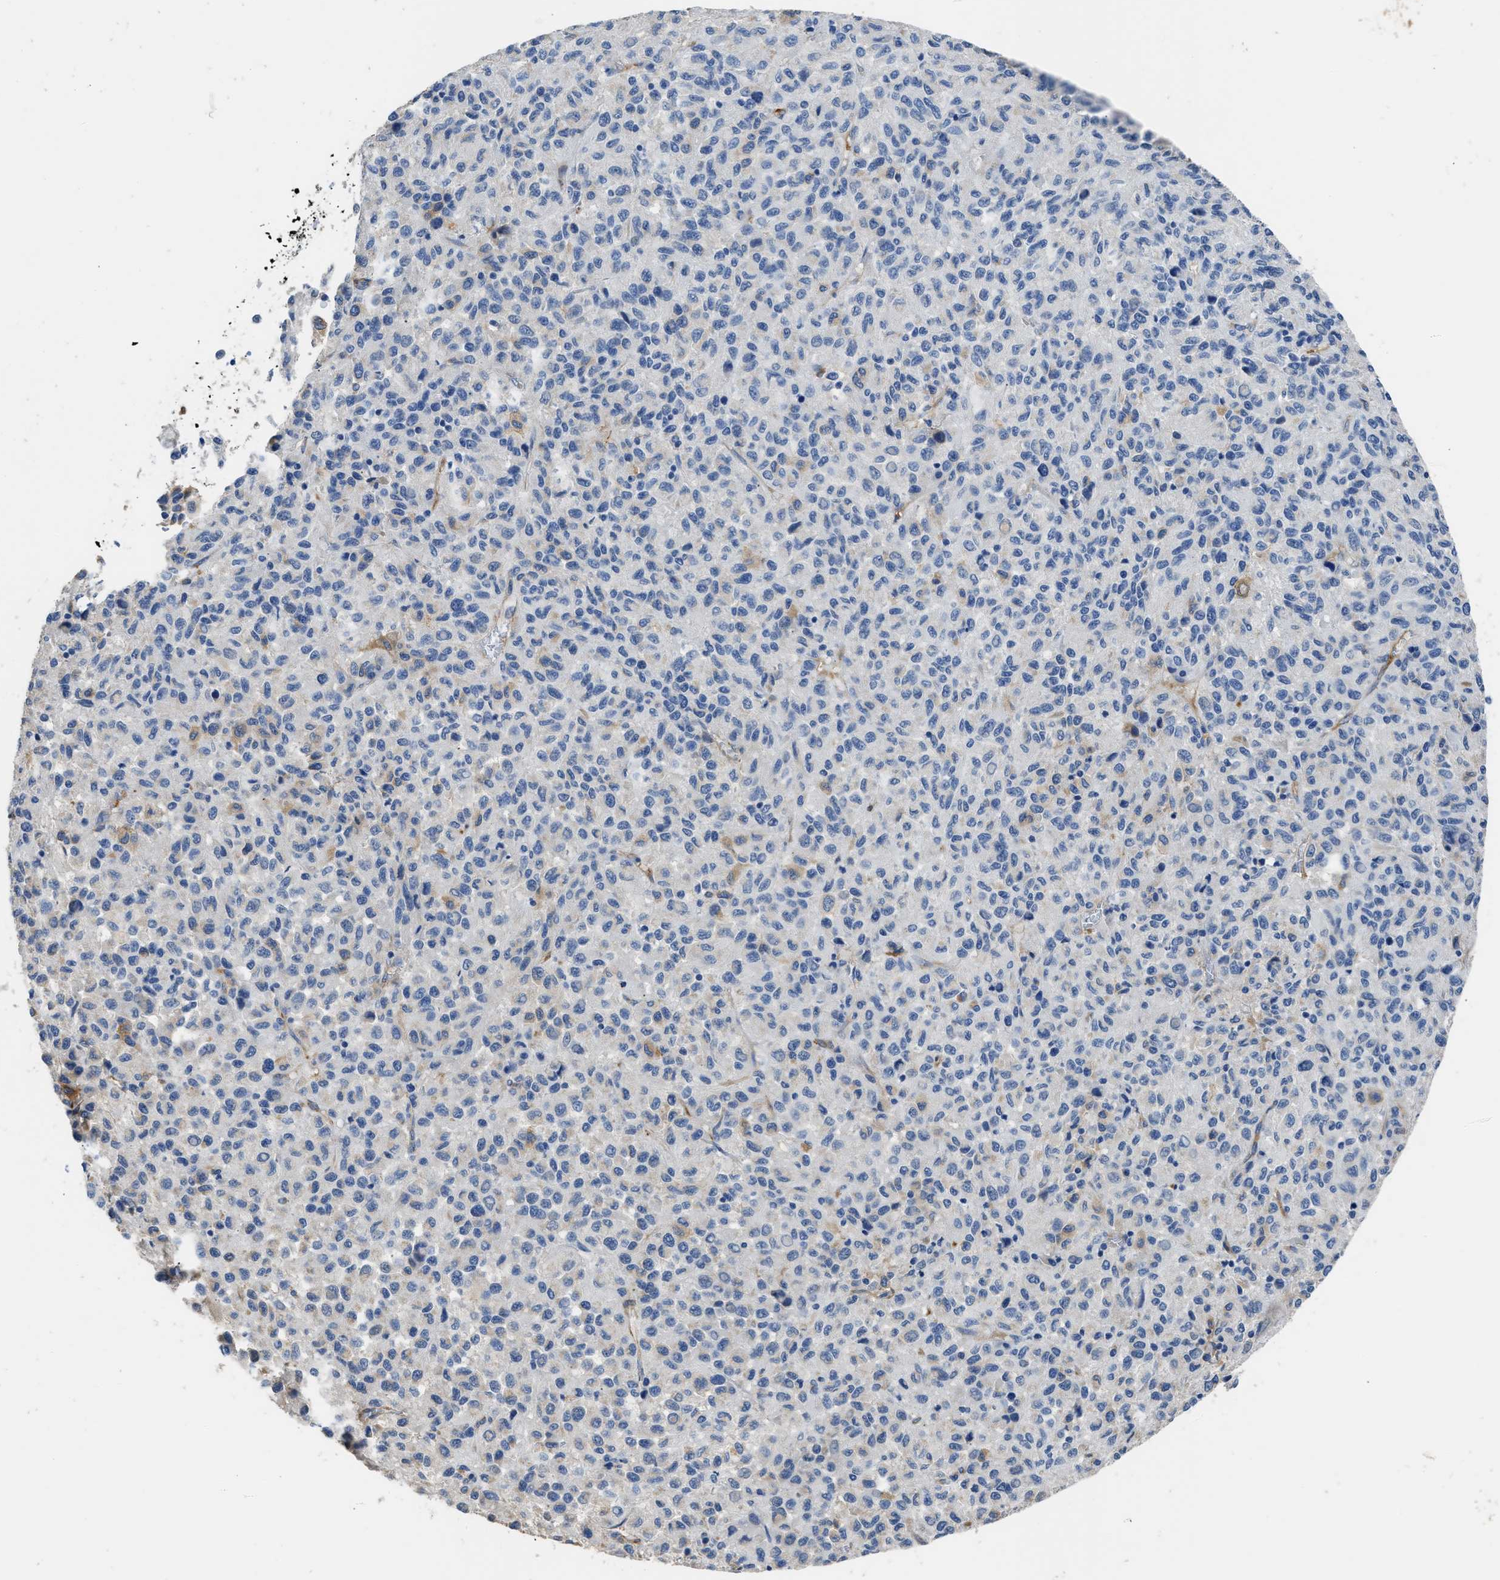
{"staining": {"intensity": "negative", "quantity": "none", "location": "none"}, "tissue": "melanoma", "cell_type": "Tumor cells", "image_type": "cancer", "snomed": [{"axis": "morphology", "description": "Malignant melanoma, Metastatic site"}, {"axis": "topography", "description": "Lung"}], "caption": "Protein analysis of malignant melanoma (metastatic site) exhibits no significant staining in tumor cells.", "gene": "ZSWIM5", "patient": {"sex": "male", "age": 64}}